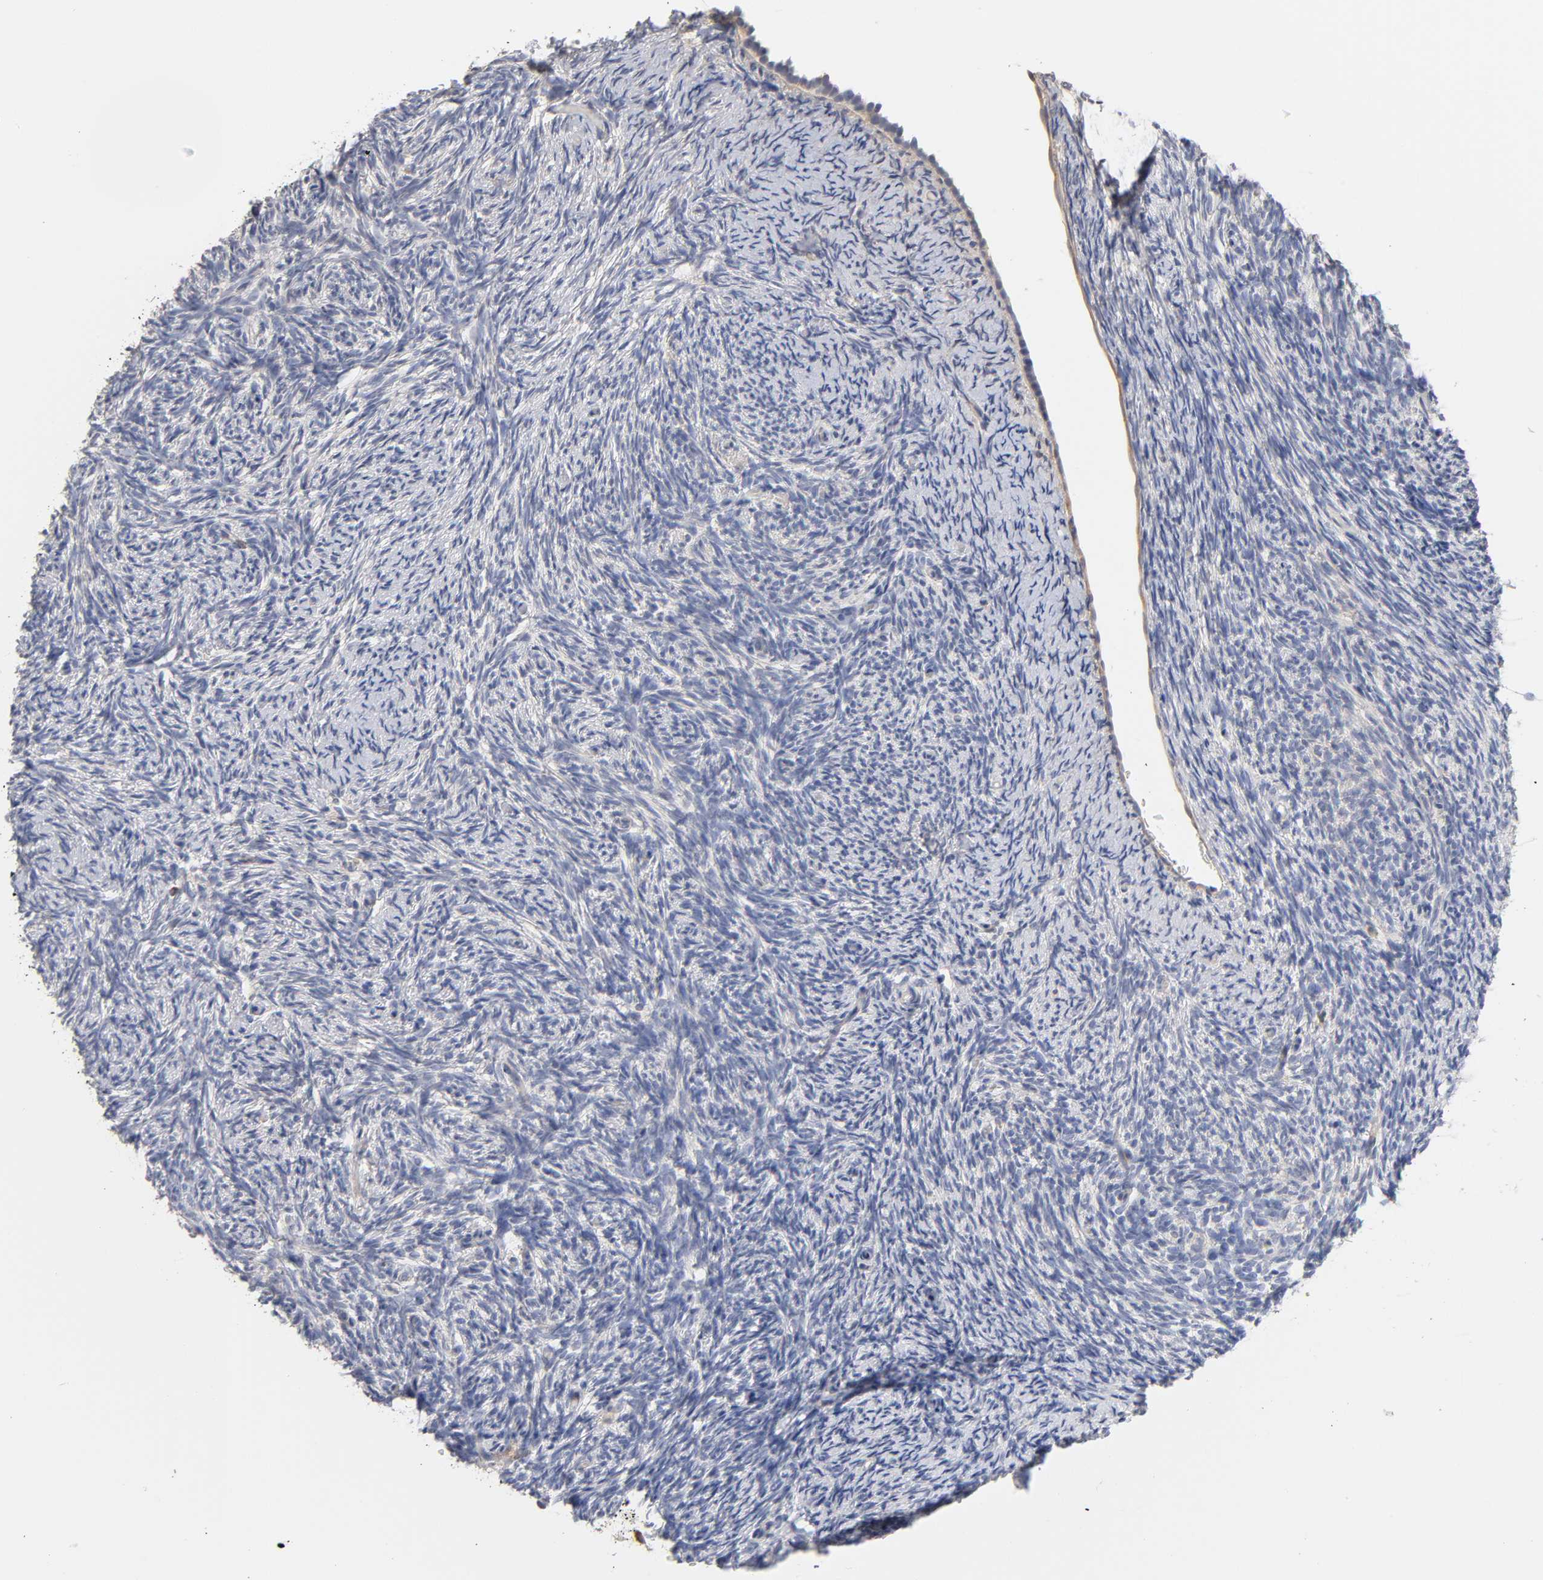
{"staining": {"intensity": "negative", "quantity": "none", "location": "none"}, "tissue": "ovary", "cell_type": "Ovarian stroma cells", "image_type": "normal", "snomed": [{"axis": "morphology", "description": "Normal tissue, NOS"}, {"axis": "topography", "description": "Ovary"}], "caption": "Normal ovary was stained to show a protein in brown. There is no significant staining in ovarian stroma cells.", "gene": "LAMB1", "patient": {"sex": "female", "age": 60}}